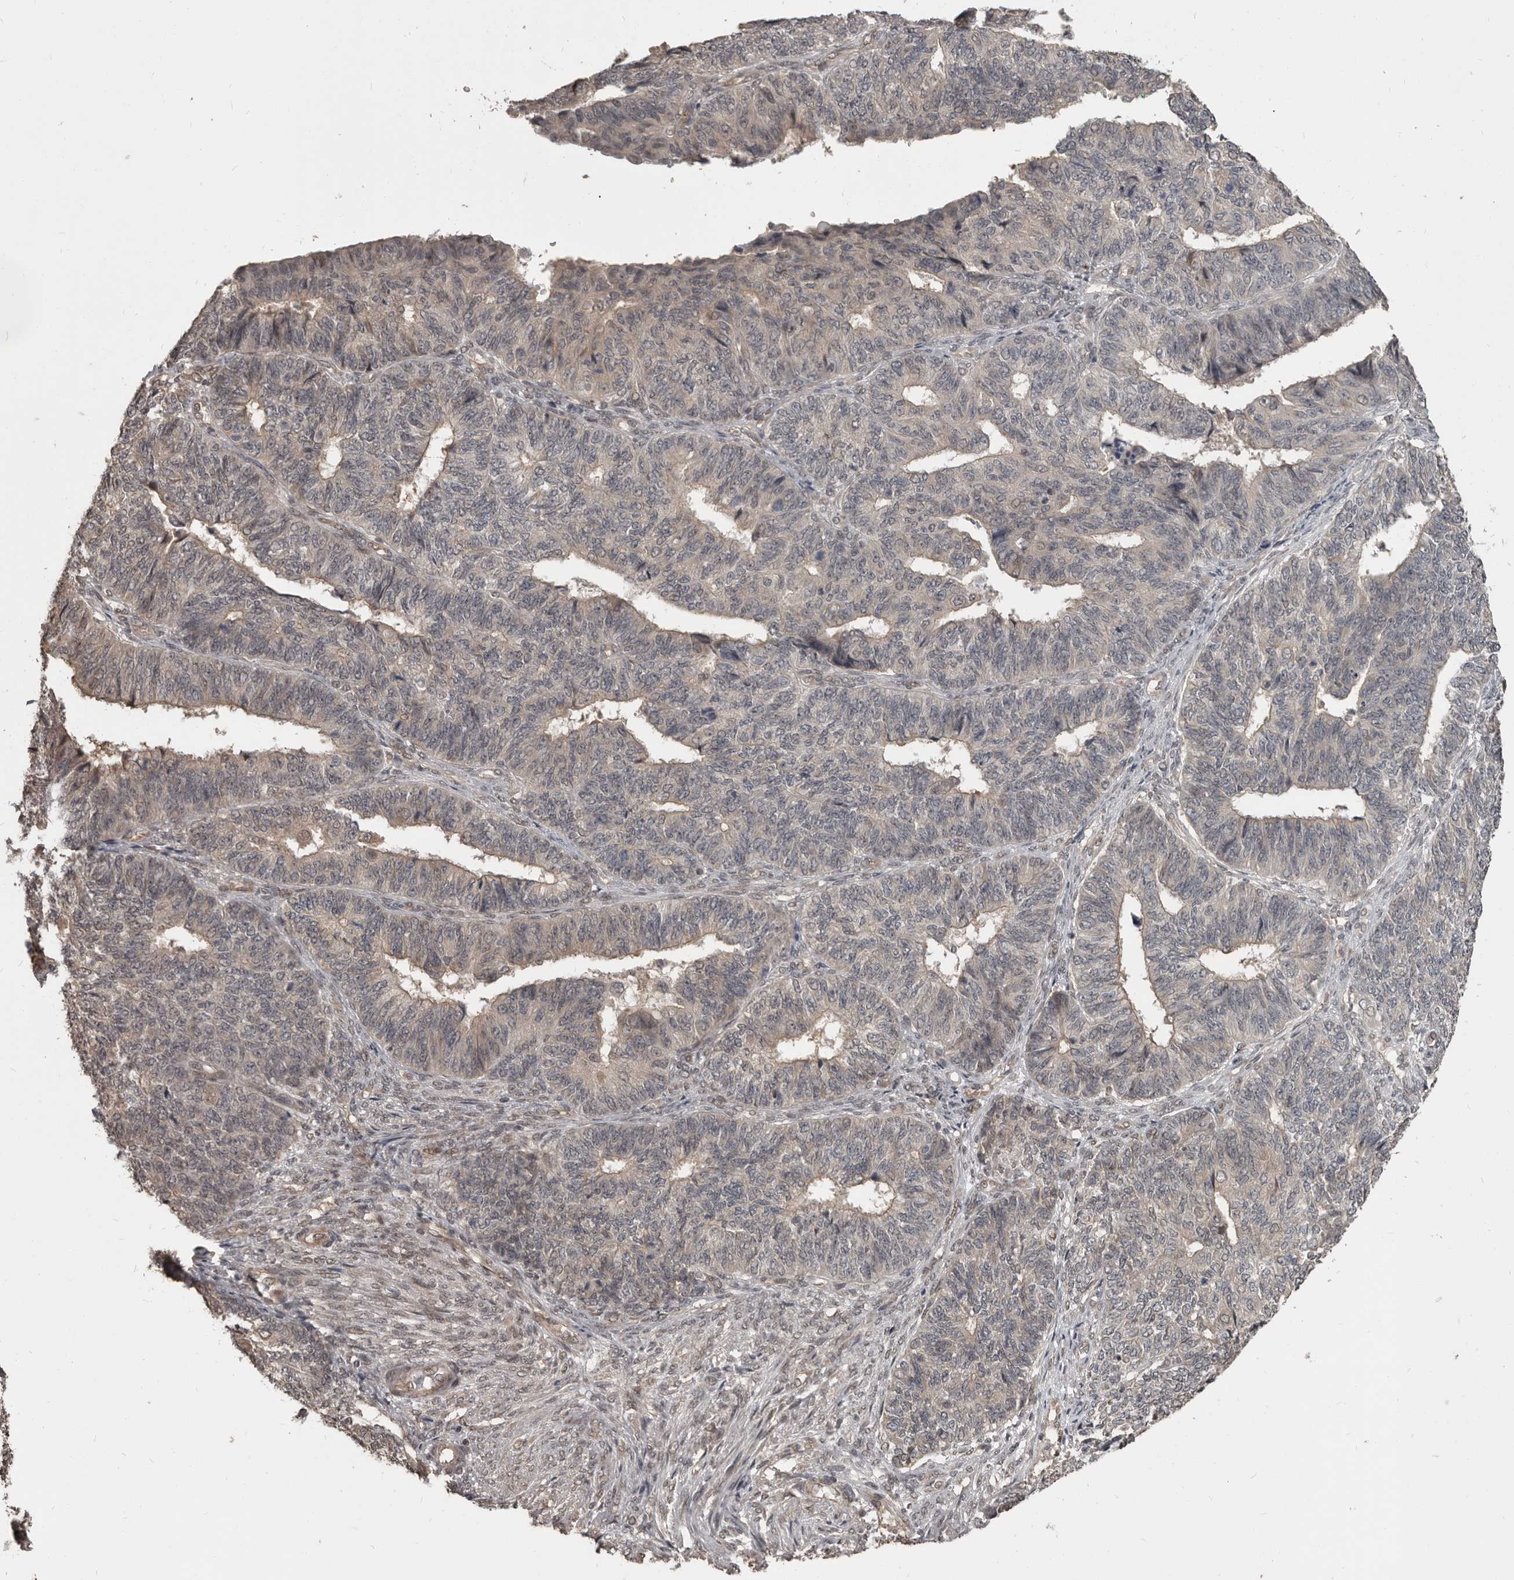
{"staining": {"intensity": "weak", "quantity": "<25%", "location": "cytoplasmic/membranous,nuclear"}, "tissue": "endometrial cancer", "cell_type": "Tumor cells", "image_type": "cancer", "snomed": [{"axis": "morphology", "description": "Adenocarcinoma, NOS"}, {"axis": "topography", "description": "Endometrium"}], "caption": "Tumor cells are negative for brown protein staining in endometrial adenocarcinoma. (DAB immunohistochemistry (IHC) visualized using brightfield microscopy, high magnification).", "gene": "ZFP14", "patient": {"sex": "female", "age": 32}}